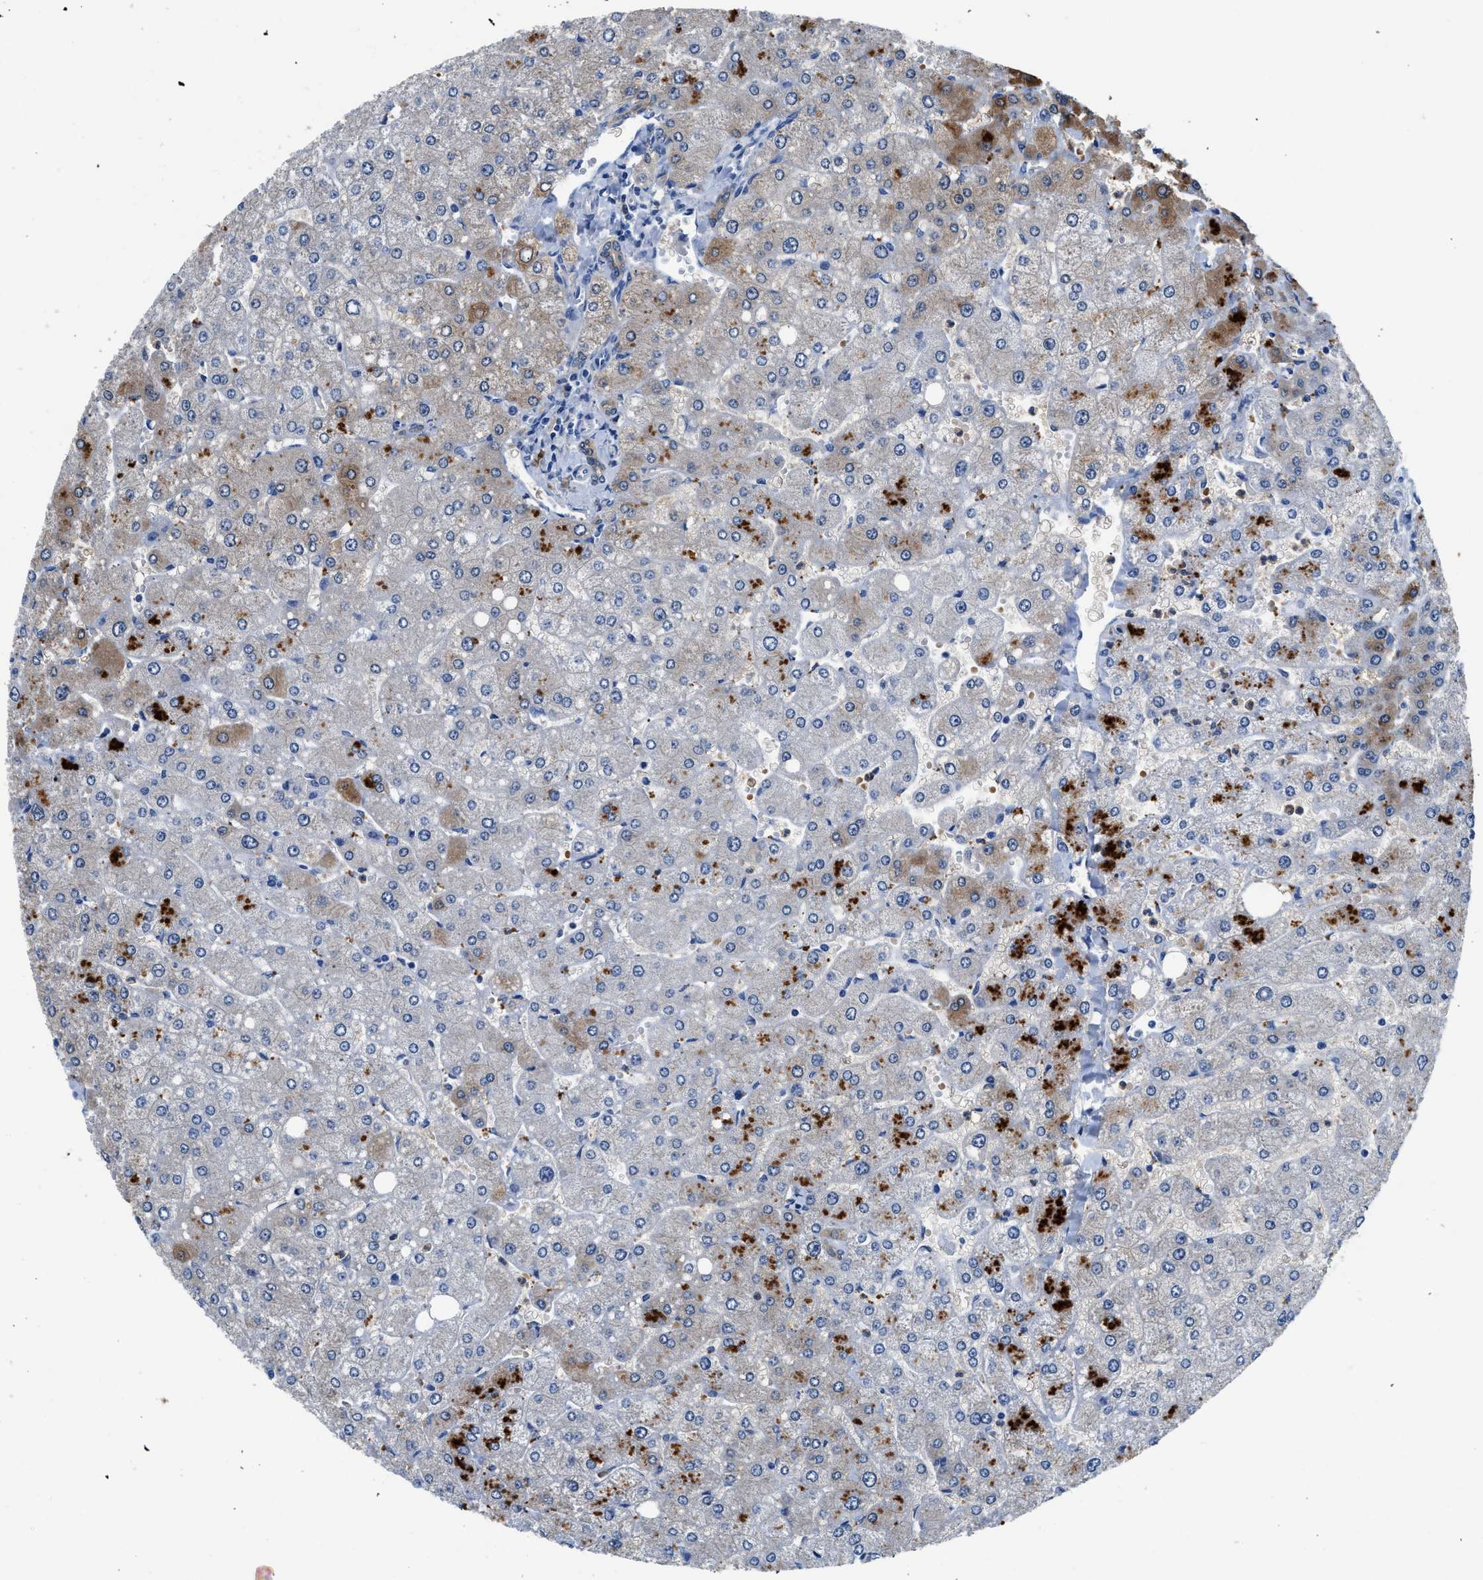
{"staining": {"intensity": "weak", "quantity": ">75%", "location": "cytoplasmic/membranous"}, "tissue": "liver", "cell_type": "Cholangiocytes", "image_type": "normal", "snomed": [{"axis": "morphology", "description": "Normal tissue, NOS"}, {"axis": "topography", "description": "Liver"}], "caption": "Immunohistochemical staining of normal liver exhibits weak cytoplasmic/membranous protein positivity in about >75% of cholangiocytes. (Stains: DAB in brown, nuclei in blue, Microscopy: brightfield microscopy at high magnification).", "gene": "FADS6", "patient": {"sex": "male", "age": 55}}